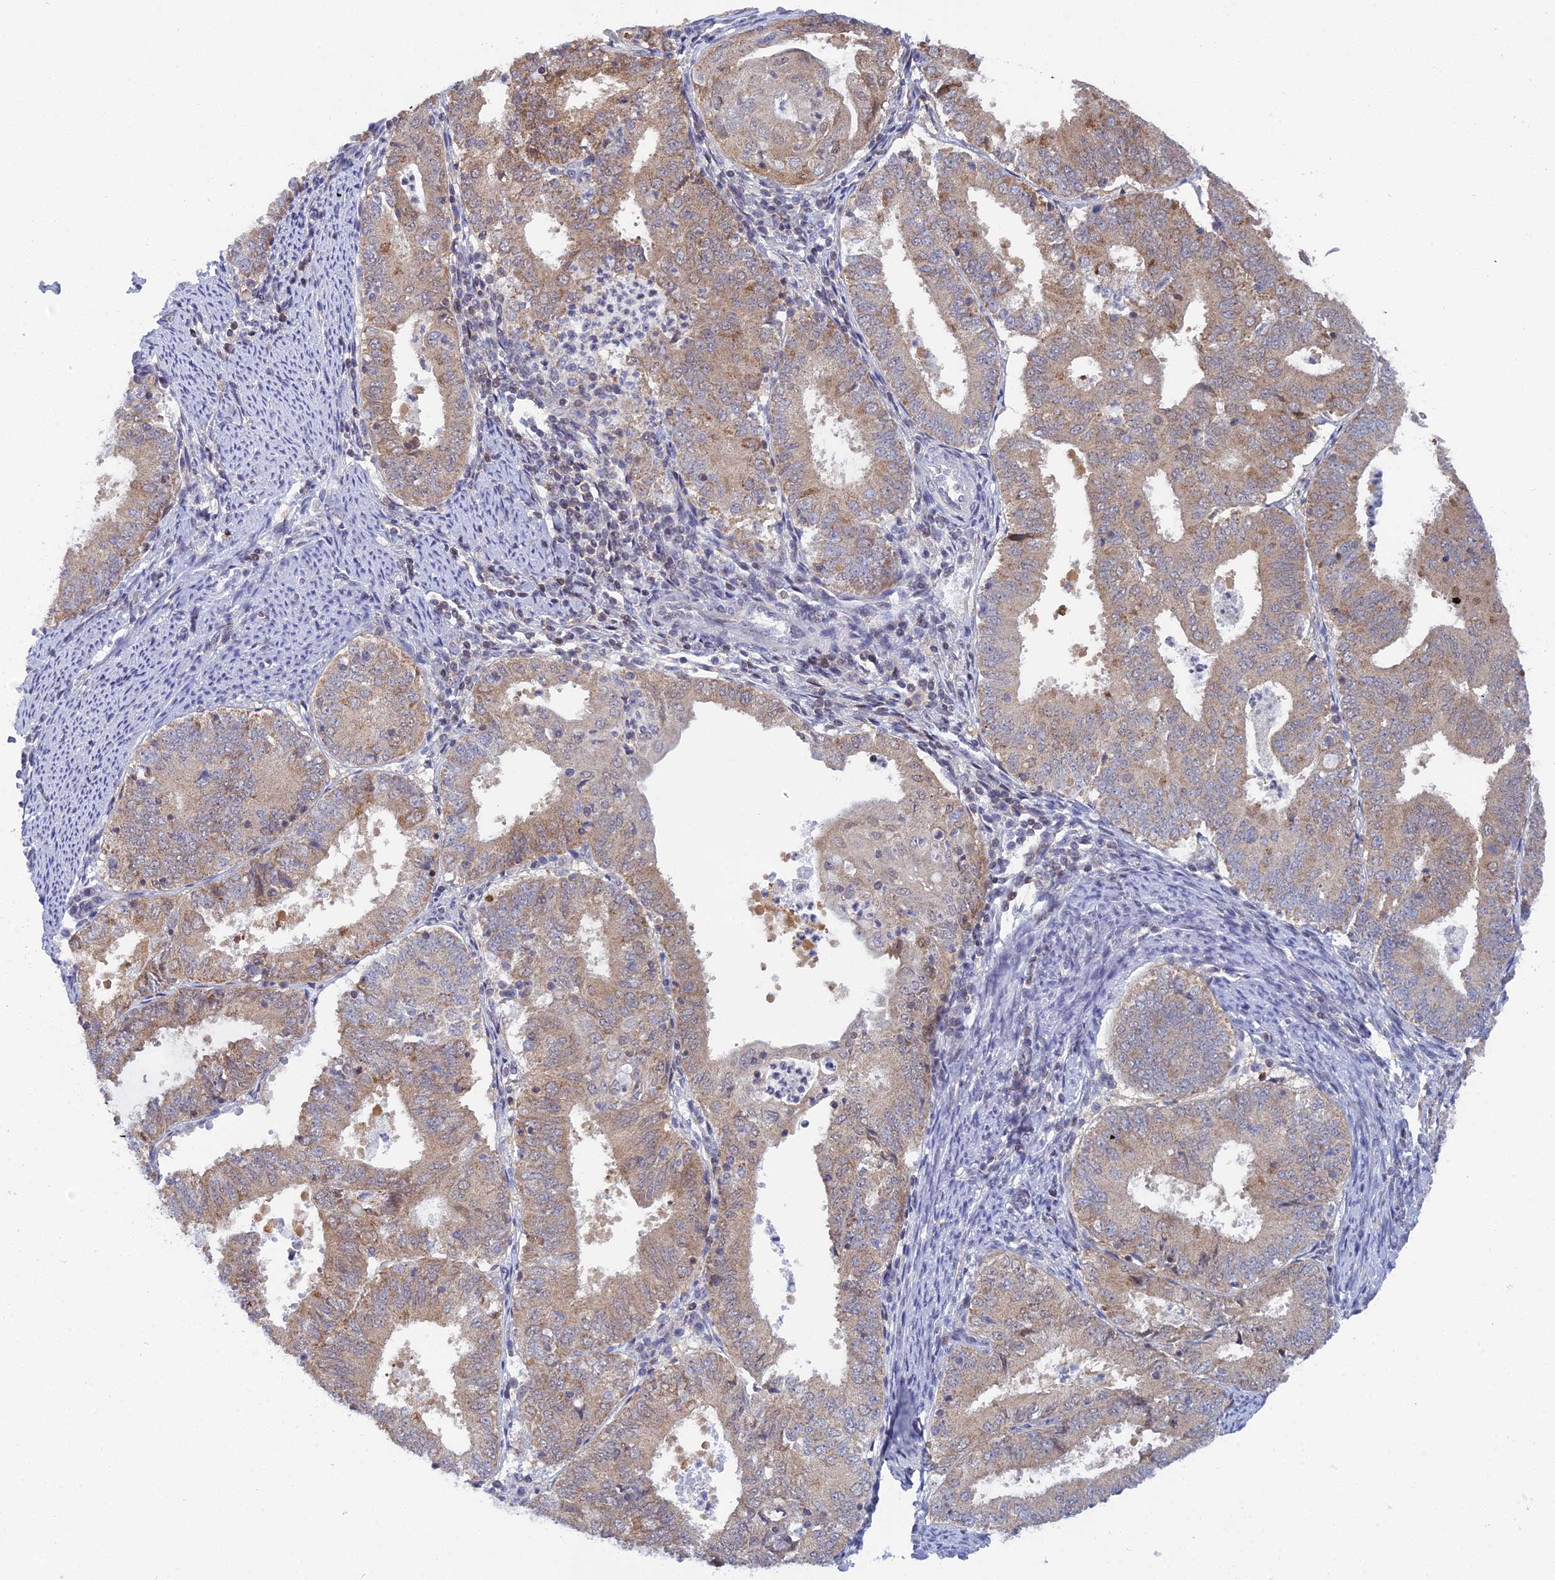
{"staining": {"intensity": "moderate", "quantity": ">75%", "location": "cytoplasmic/membranous"}, "tissue": "endometrial cancer", "cell_type": "Tumor cells", "image_type": "cancer", "snomed": [{"axis": "morphology", "description": "Adenocarcinoma, NOS"}, {"axis": "topography", "description": "Endometrium"}], "caption": "Endometrial cancer (adenocarcinoma) stained for a protein (brown) shows moderate cytoplasmic/membranous positive positivity in about >75% of tumor cells.", "gene": "ELOA2", "patient": {"sex": "female", "age": 57}}